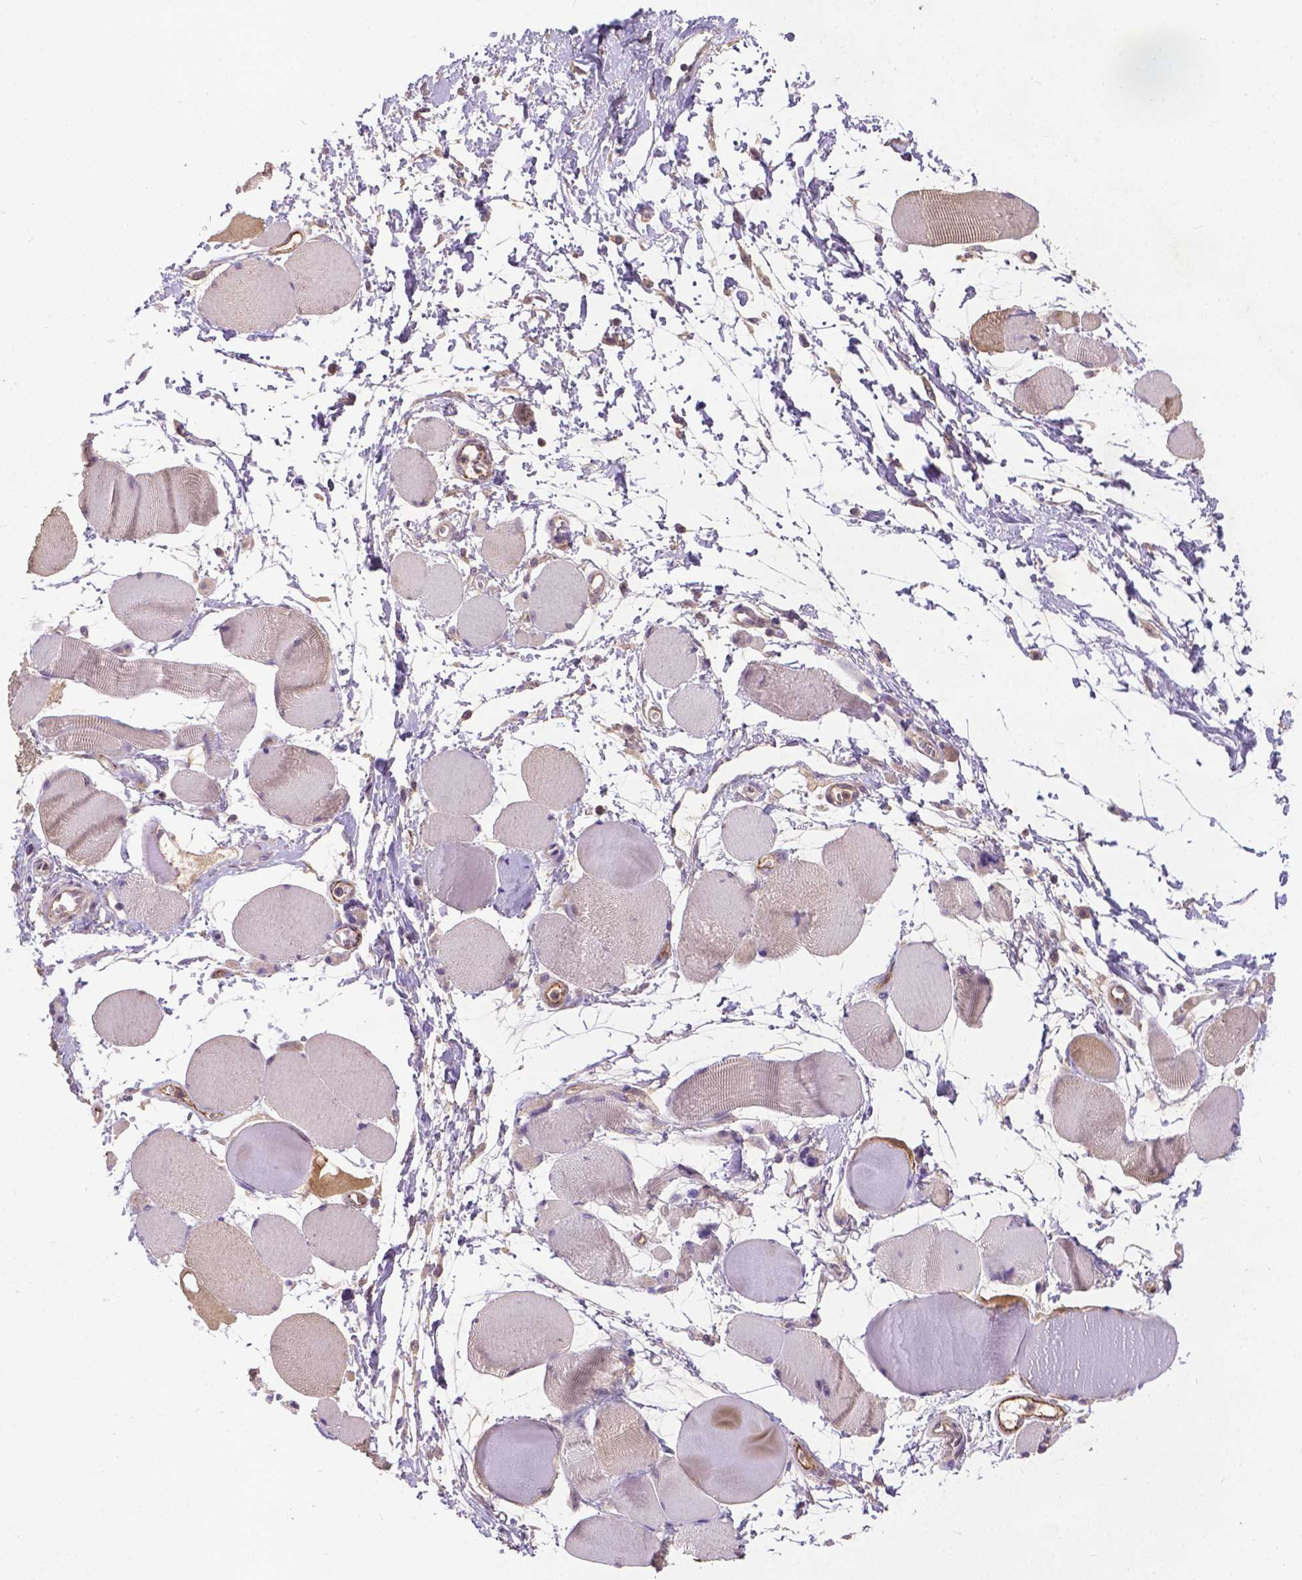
{"staining": {"intensity": "negative", "quantity": "none", "location": "none"}, "tissue": "skeletal muscle", "cell_type": "Myocytes", "image_type": "normal", "snomed": [{"axis": "morphology", "description": "Normal tissue, NOS"}, {"axis": "topography", "description": "Skeletal muscle"}], "caption": "Protein analysis of benign skeletal muscle shows no significant positivity in myocytes.", "gene": "ZNF337", "patient": {"sex": "female", "age": 75}}